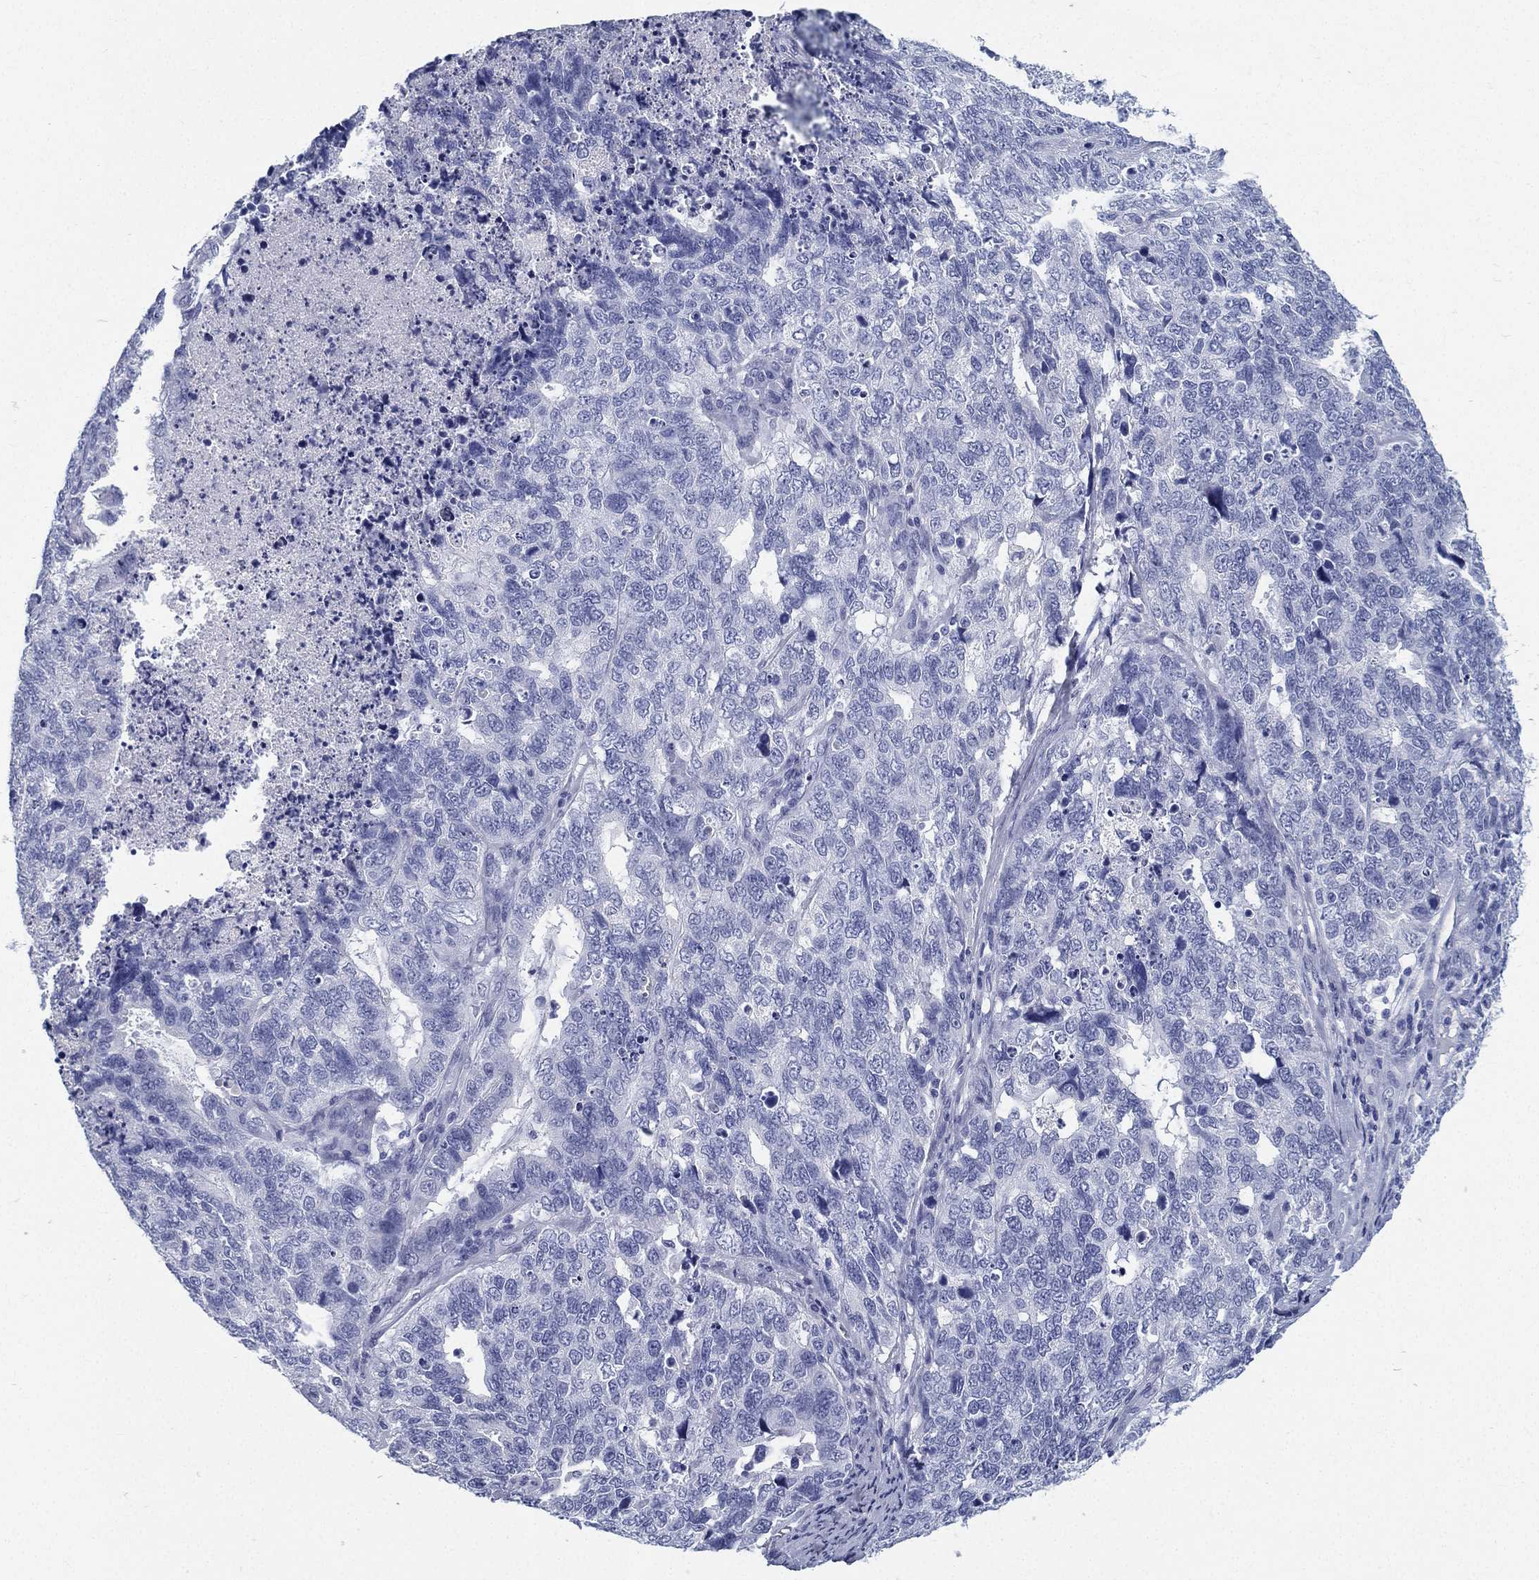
{"staining": {"intensity": "negative", "quantity": "none", "location": "none"}, "tissue": "cervical cancer", "cell_type": "Tumor cells", "image_type": "cancer", "snomed": [{"axis": "morphology", "description": "Squamous cell carcinoma, NOS"}, {"axis": "topography", "description": "Cervix"}], "caption": "There is no significant positivity in tumor cells of squamous cell carcinoma (cervical).", "gene": "ATP1B2", "patient": {"sex": "female", "age": 63}}